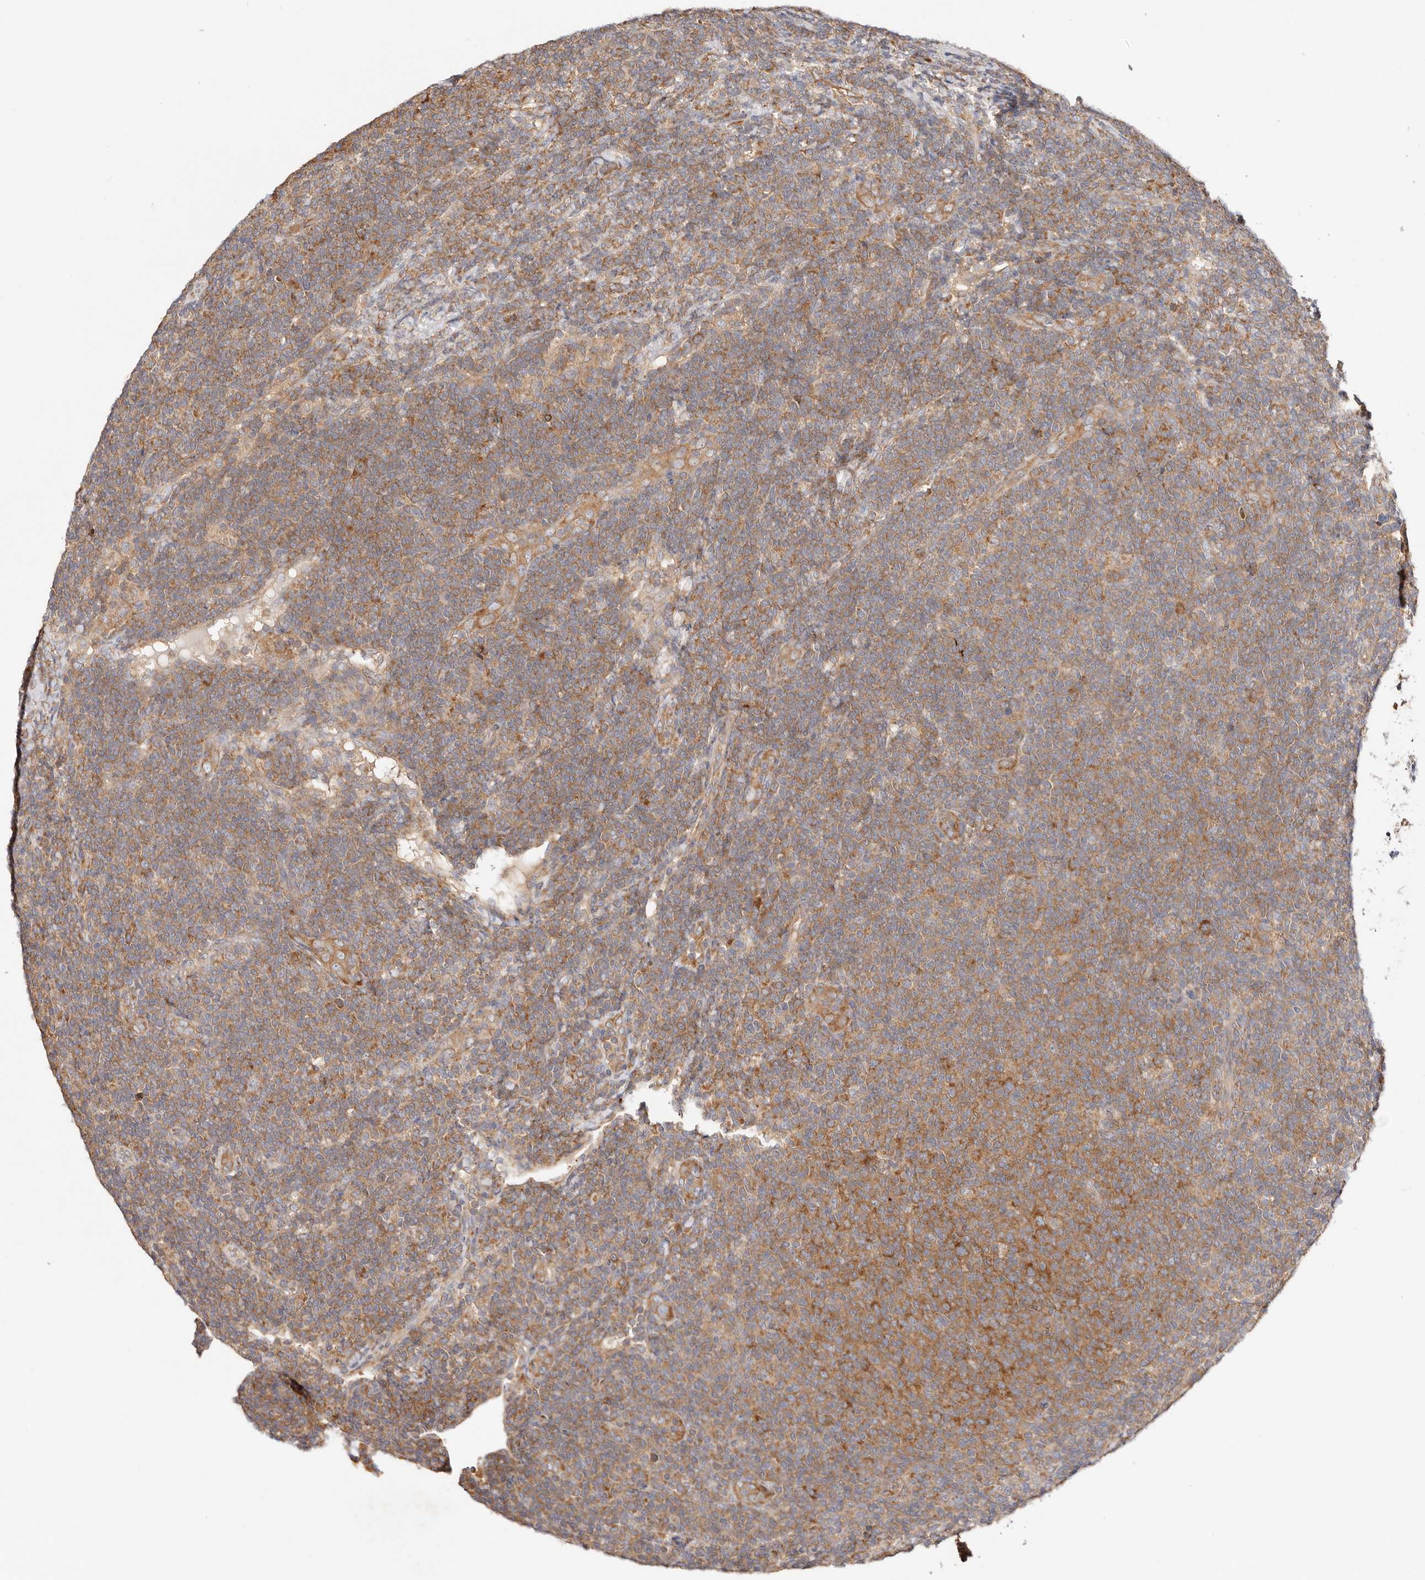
{"staining": {"intensity": "moderate", "quantity": ">75%", "location": "cytoplasmic/membranous"}, "tissue": "lymphoma", "cell_type": "Tumor cells", "image_type": "cancer", "snomed": [{"axis": "morphology", "description": "Malignant lymphoma, non-Hodgkin's type, Low grade"}, {"axis": "topography", "description": "Lymph node"}], "caption": "Approximately >75% of tumor cells in malignant lymphoma, non-Hodgkin's type (low-grade) reveal moderate cytoplasmic/membranous protein positivity as visualized by brown immunohistochemical staining.", "gene": "GNA13", "patient": {"sex": "male", "age": 66}}